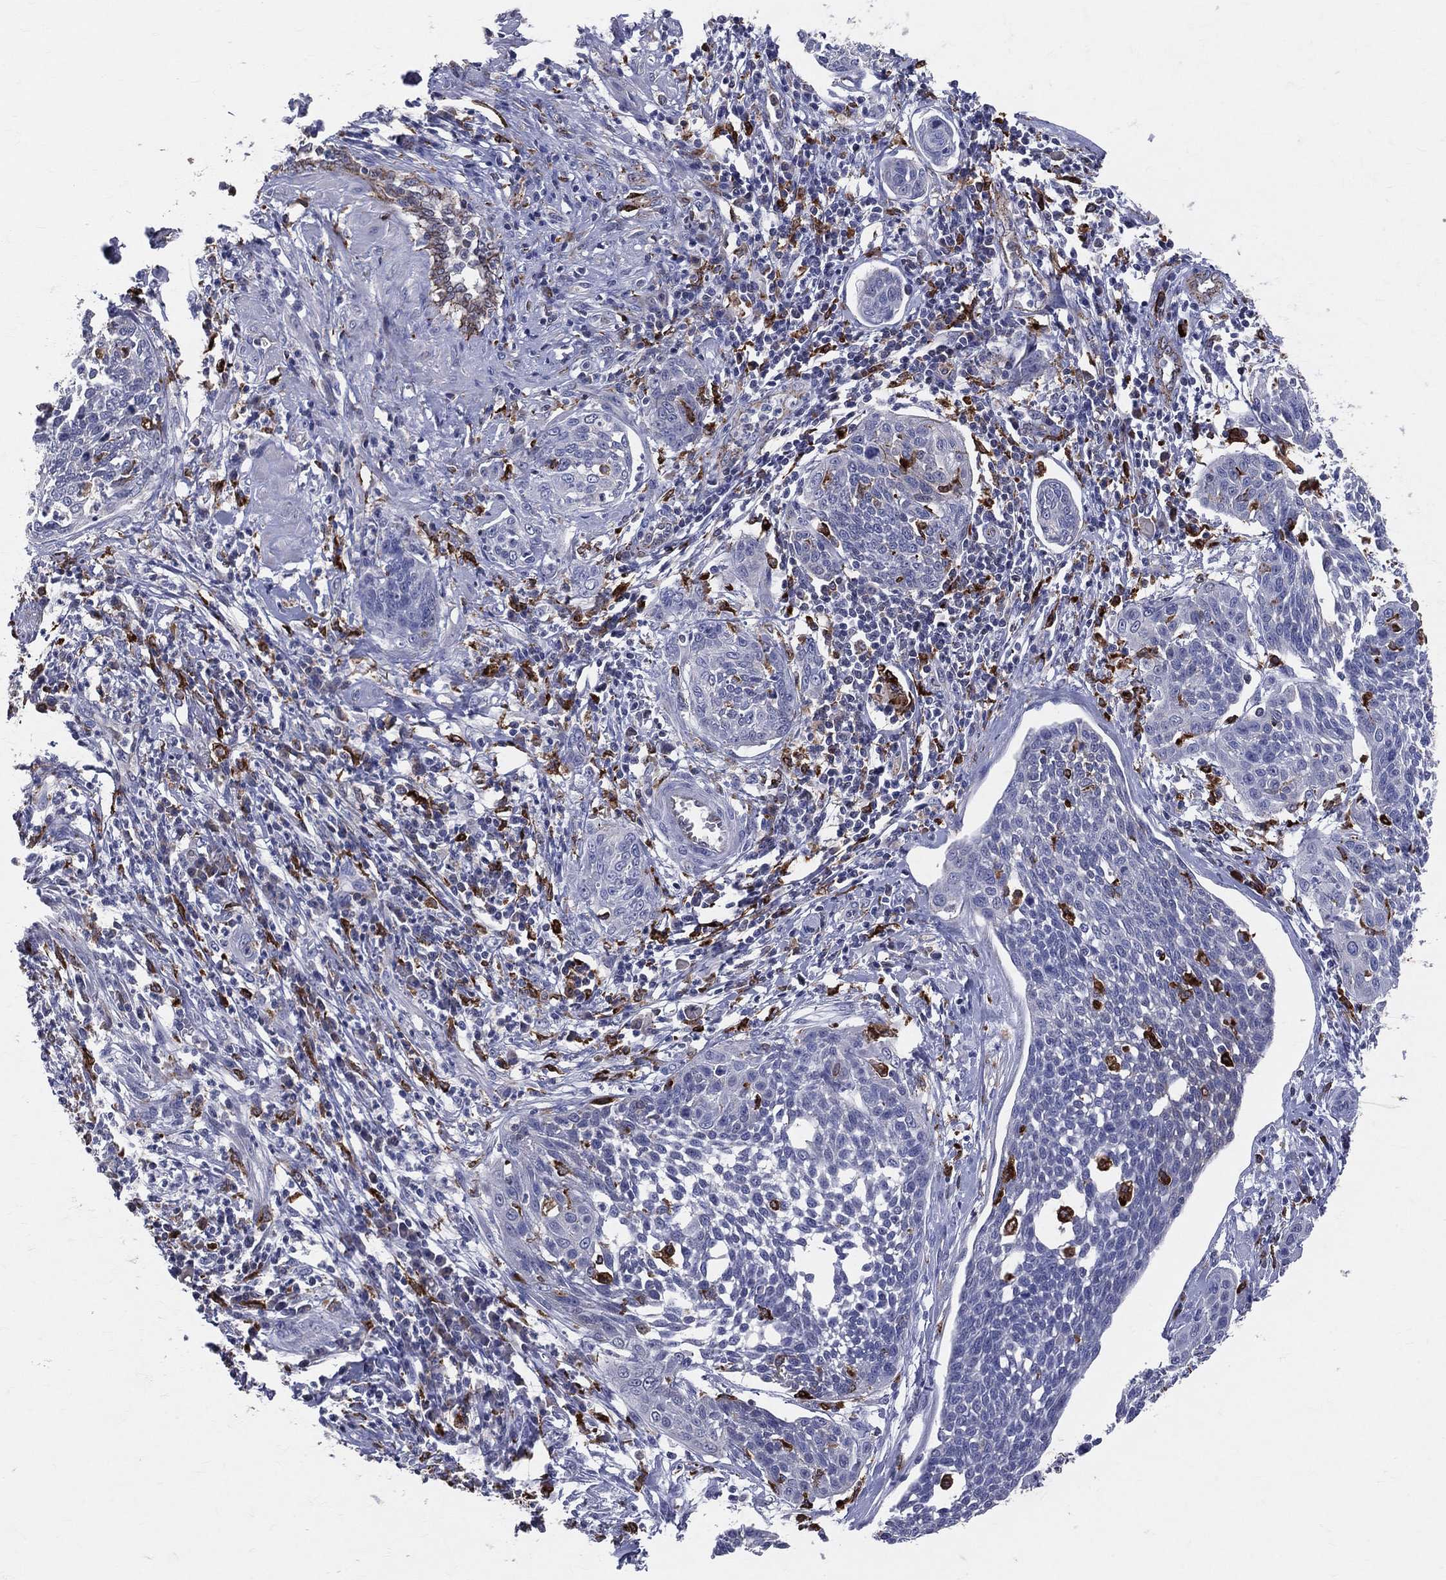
{"staining": {"intensity": "negative", "quantity": "none", "location": "none"}, "tissue": "cervical cancer", "cell_type": "Tumor cells", "image_type": "cancer", "snomed": [{"axis": "morphology", "description": "Squamous cell carcinoma, NOS"}, {"axis": "topography", "description": "Cervix"}], "caption": "Protein analysis of cervical cancer (squamous cell carcinoma) shows no significant staining in tumor cells.", "gene": "CD74", "patient": {"sex": "female", "age": 34}}